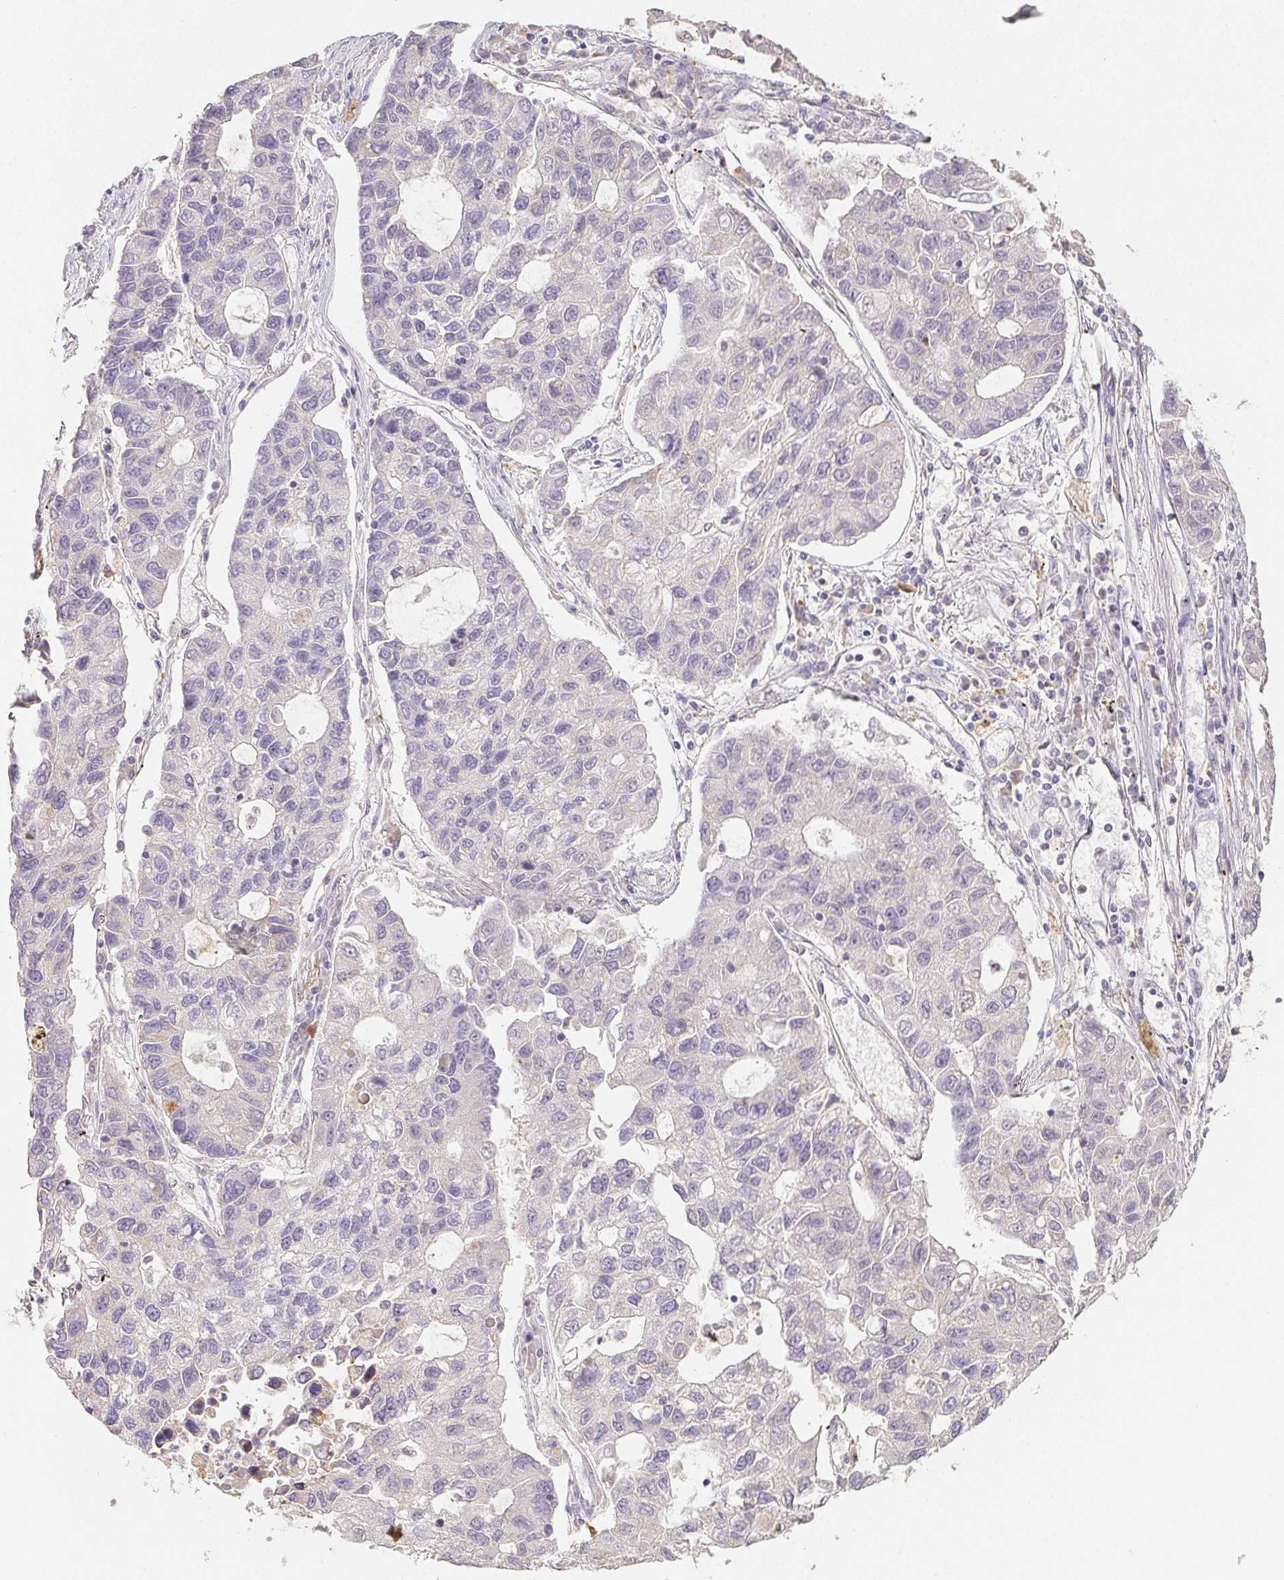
{"staining": {"intensity": "negative", "quantity": "none", "location": "none"}, "tissue": "lung cancer", "cell_type": "Tumor cells", "image_type": "cancer", "snomed": [{"axis": "morphology", "description": "Adenocarcinoma, NOS"}, {"axis": "topography", "description": "Bronchus"}, {"axis": "topography", "description": "Lung"}], "caption": "IHC of human lung adenocarcinoma exhibits no expression in tumor cells.", "gene": "ACVR1B", "patient": {"sex": "female", "age": 51}}